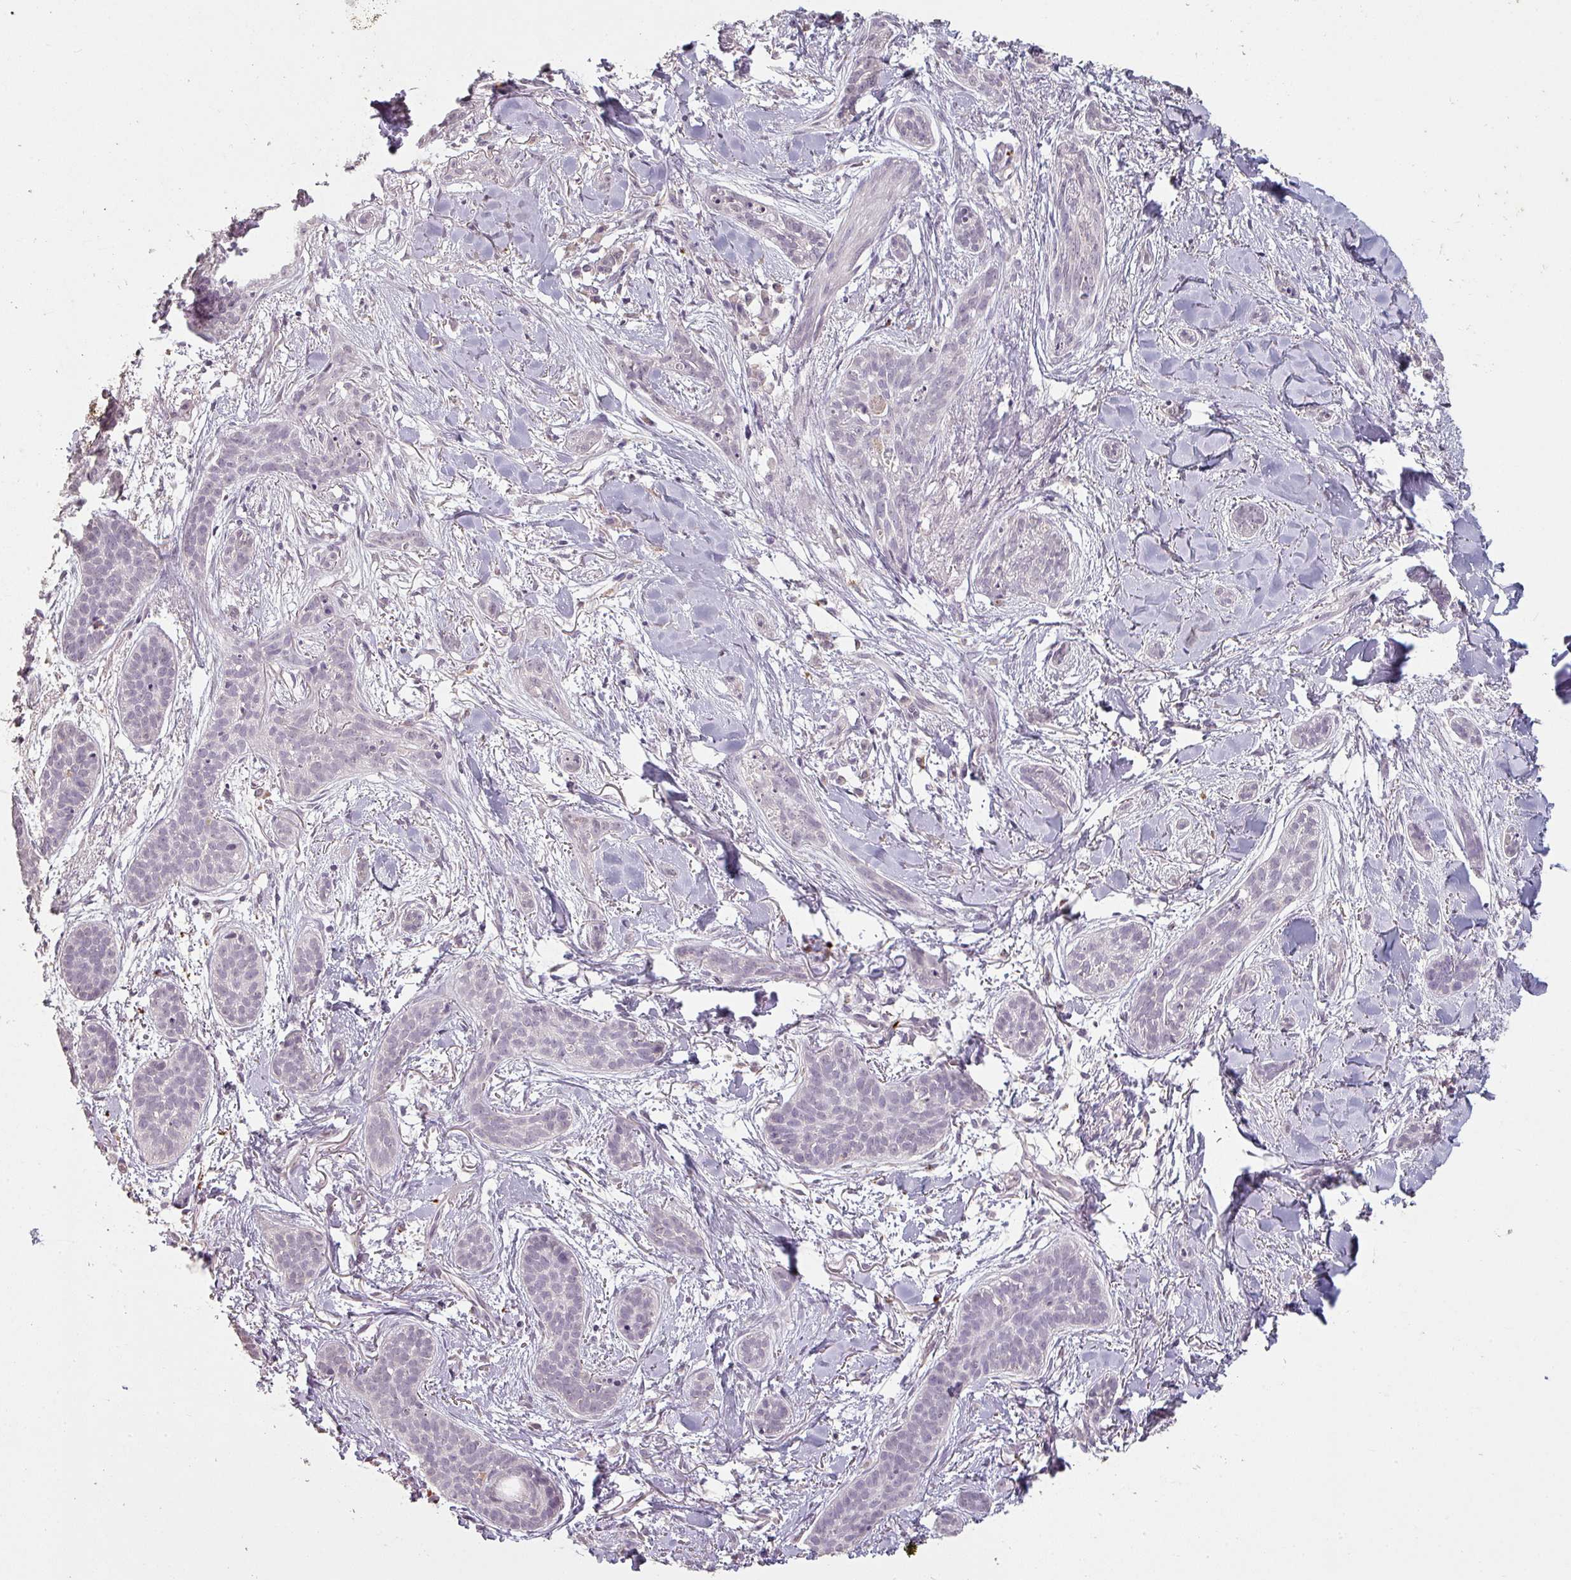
{"staining": {"intensity": "negative", "quantity": "none", "location": "none"}, "tissue": "skin cancer", "cell_type": "Tumor cells", "image_type": "cancer", "snomed": [{"axis": "morphology", "description": "Basal cell carcinoma"}, {"axis": "topography", "description": "Skin"}], "caption": "Photomicrograph shows no protein staining in tumor cells of skin cancer tissue.", "gene": "LYPLA1", "patient": {"sex": "male", "age": 52}}